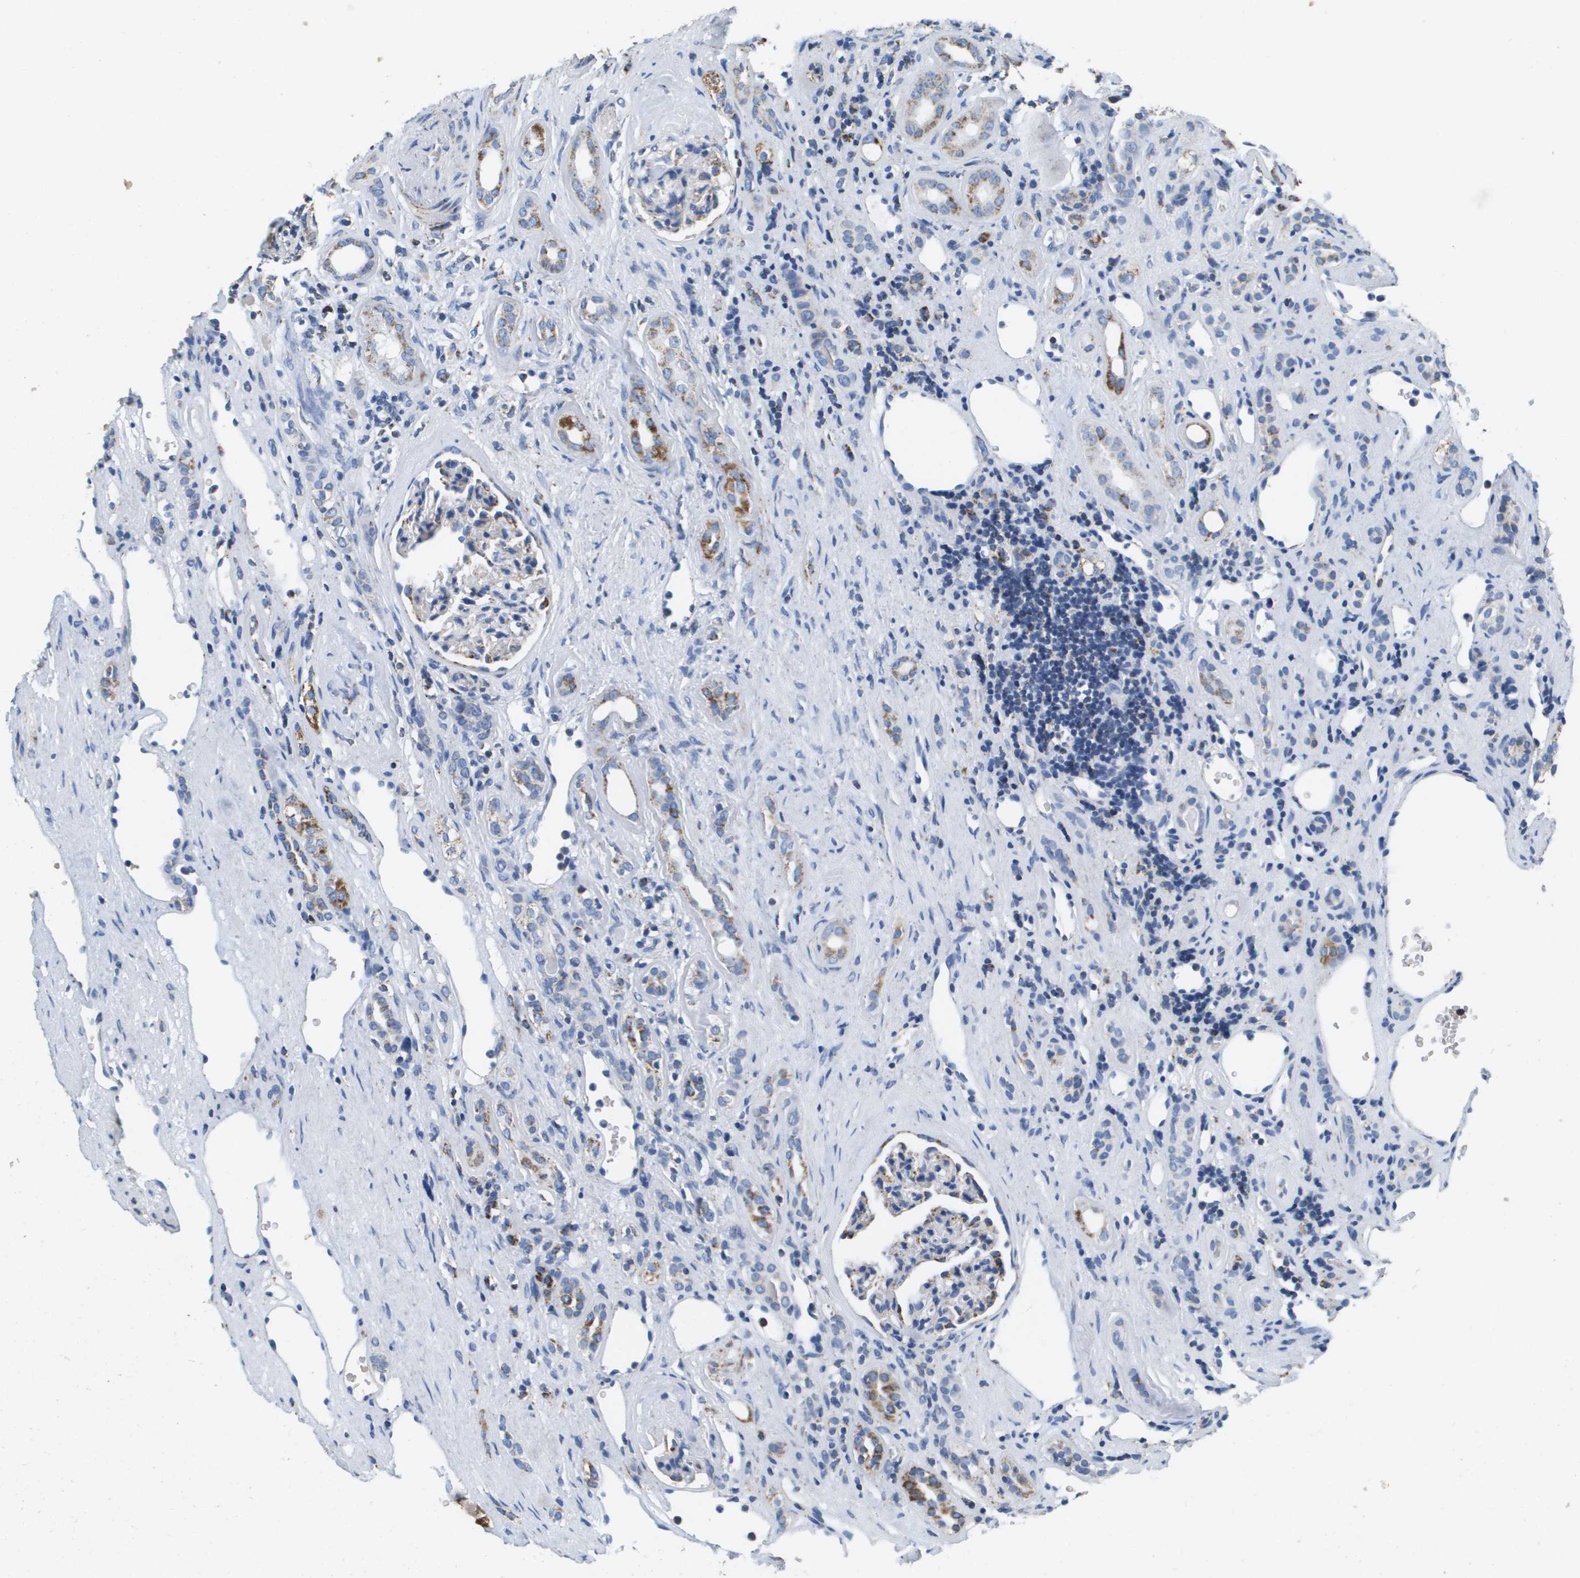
{"staining": {"intensity": "negative", "quantity": "none", "location": "none"}, "tissue": "renal cancer", "cell_type": "Tumor cells", "image_type": "cancer", "snomed": [{"axis": "morphology", "description": "Adenocarcinoma, NOS"}, {"axis": "topography", "description": "Kidney"}], "caption": "Immunohistochemistry of renal cancer (adenocarcinoma) shows no expression in tumor cells.", "gene": "ATP5F1B", "patient": {"sex": "female", "age": 69}}